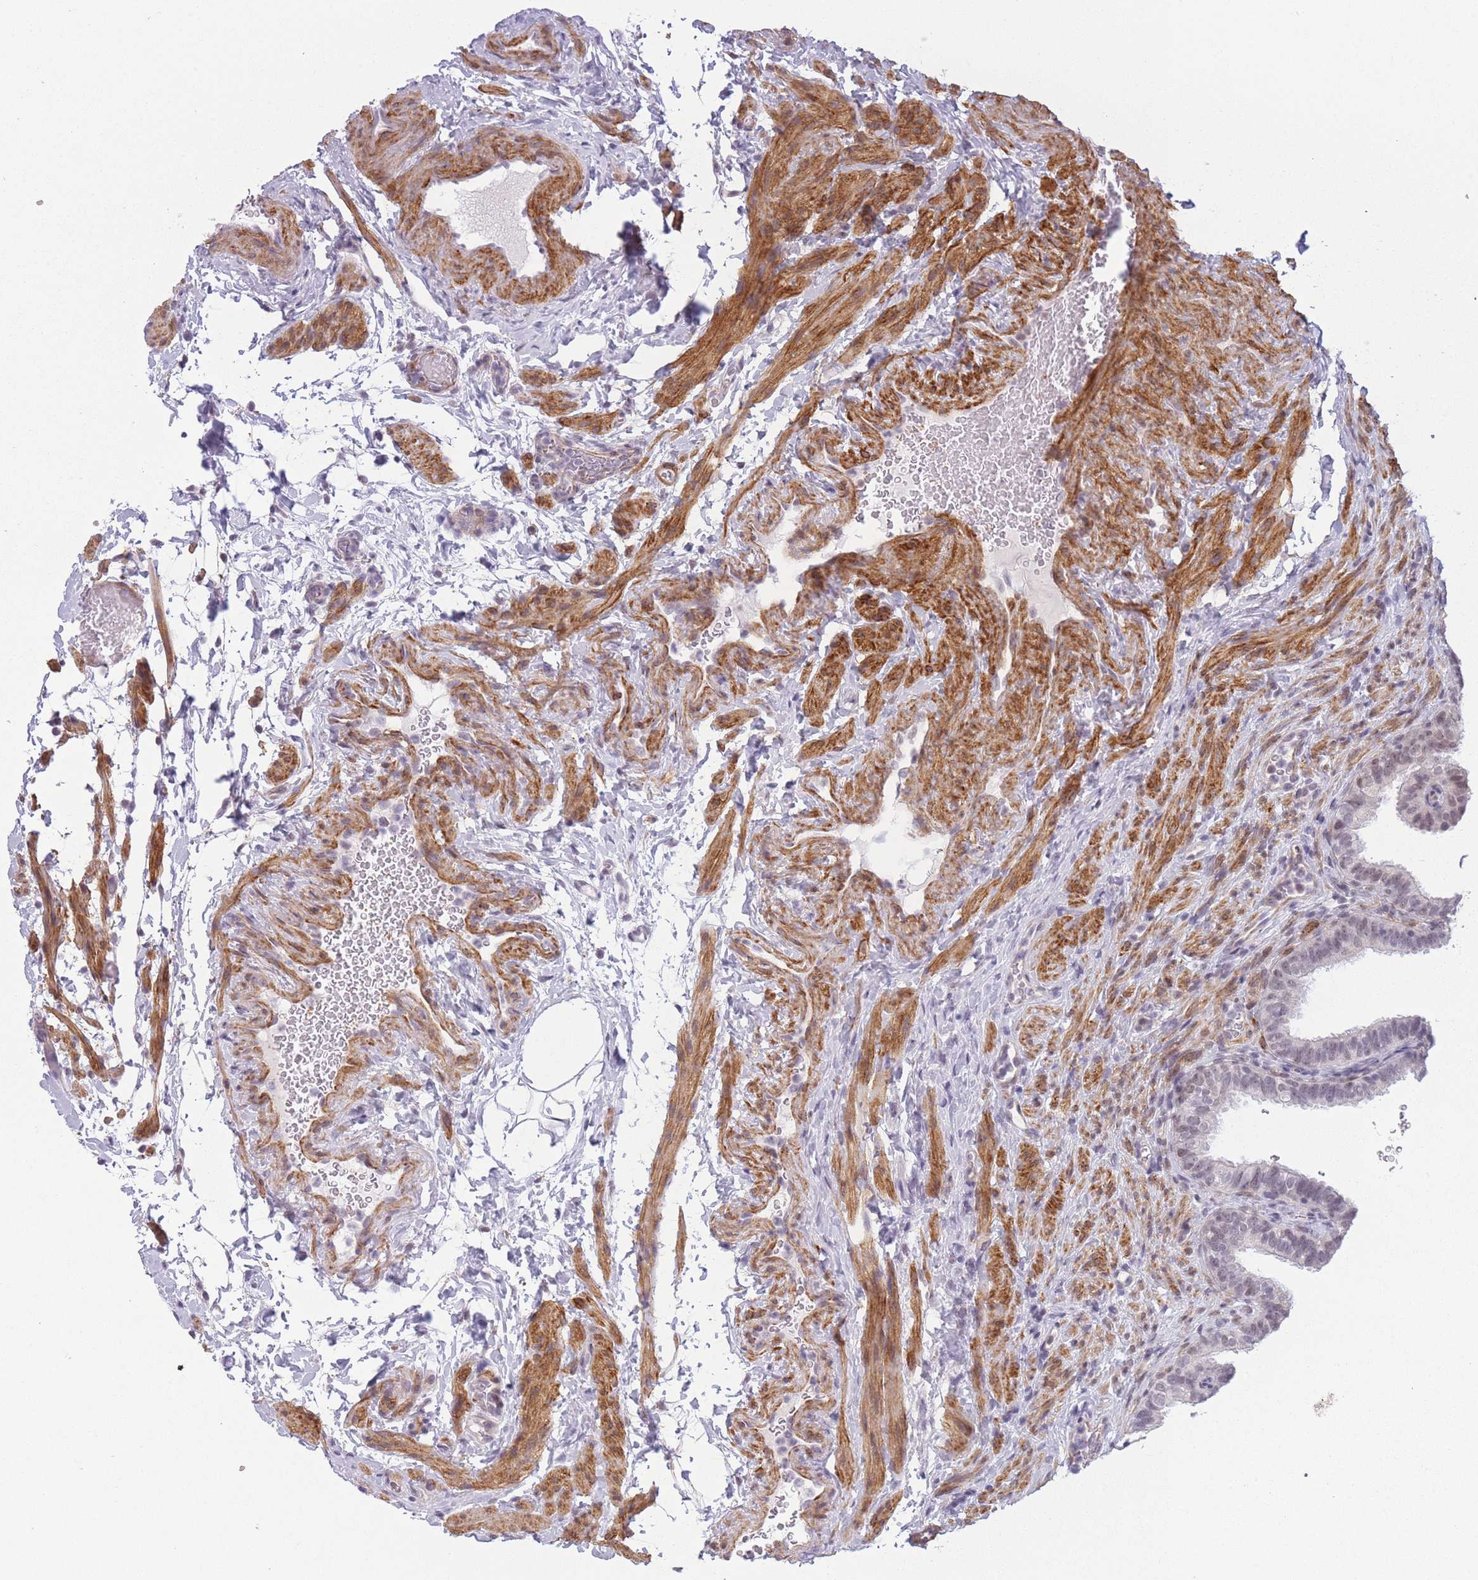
{"staining": {"intensity": "weak", "quantity": "25%-75%", "location": "nuclear"}, "tissue": "fallopian tube", "cell_type": "Glandular cells", "image_type": "normal", "snomed": [{"axis": "morphology", "description": "Normal tissue, NOS"}, {"axis": "topography", "description": "Fallopian tube"}], "caption": "Unremarkable fallopian tube reveals weak nuclear staining in approximately 25%-75% of glandular cells, visualized by immunohistochemistry.", "gene": "SIN3B", "patient": {"sex": "female", "age": 41}}